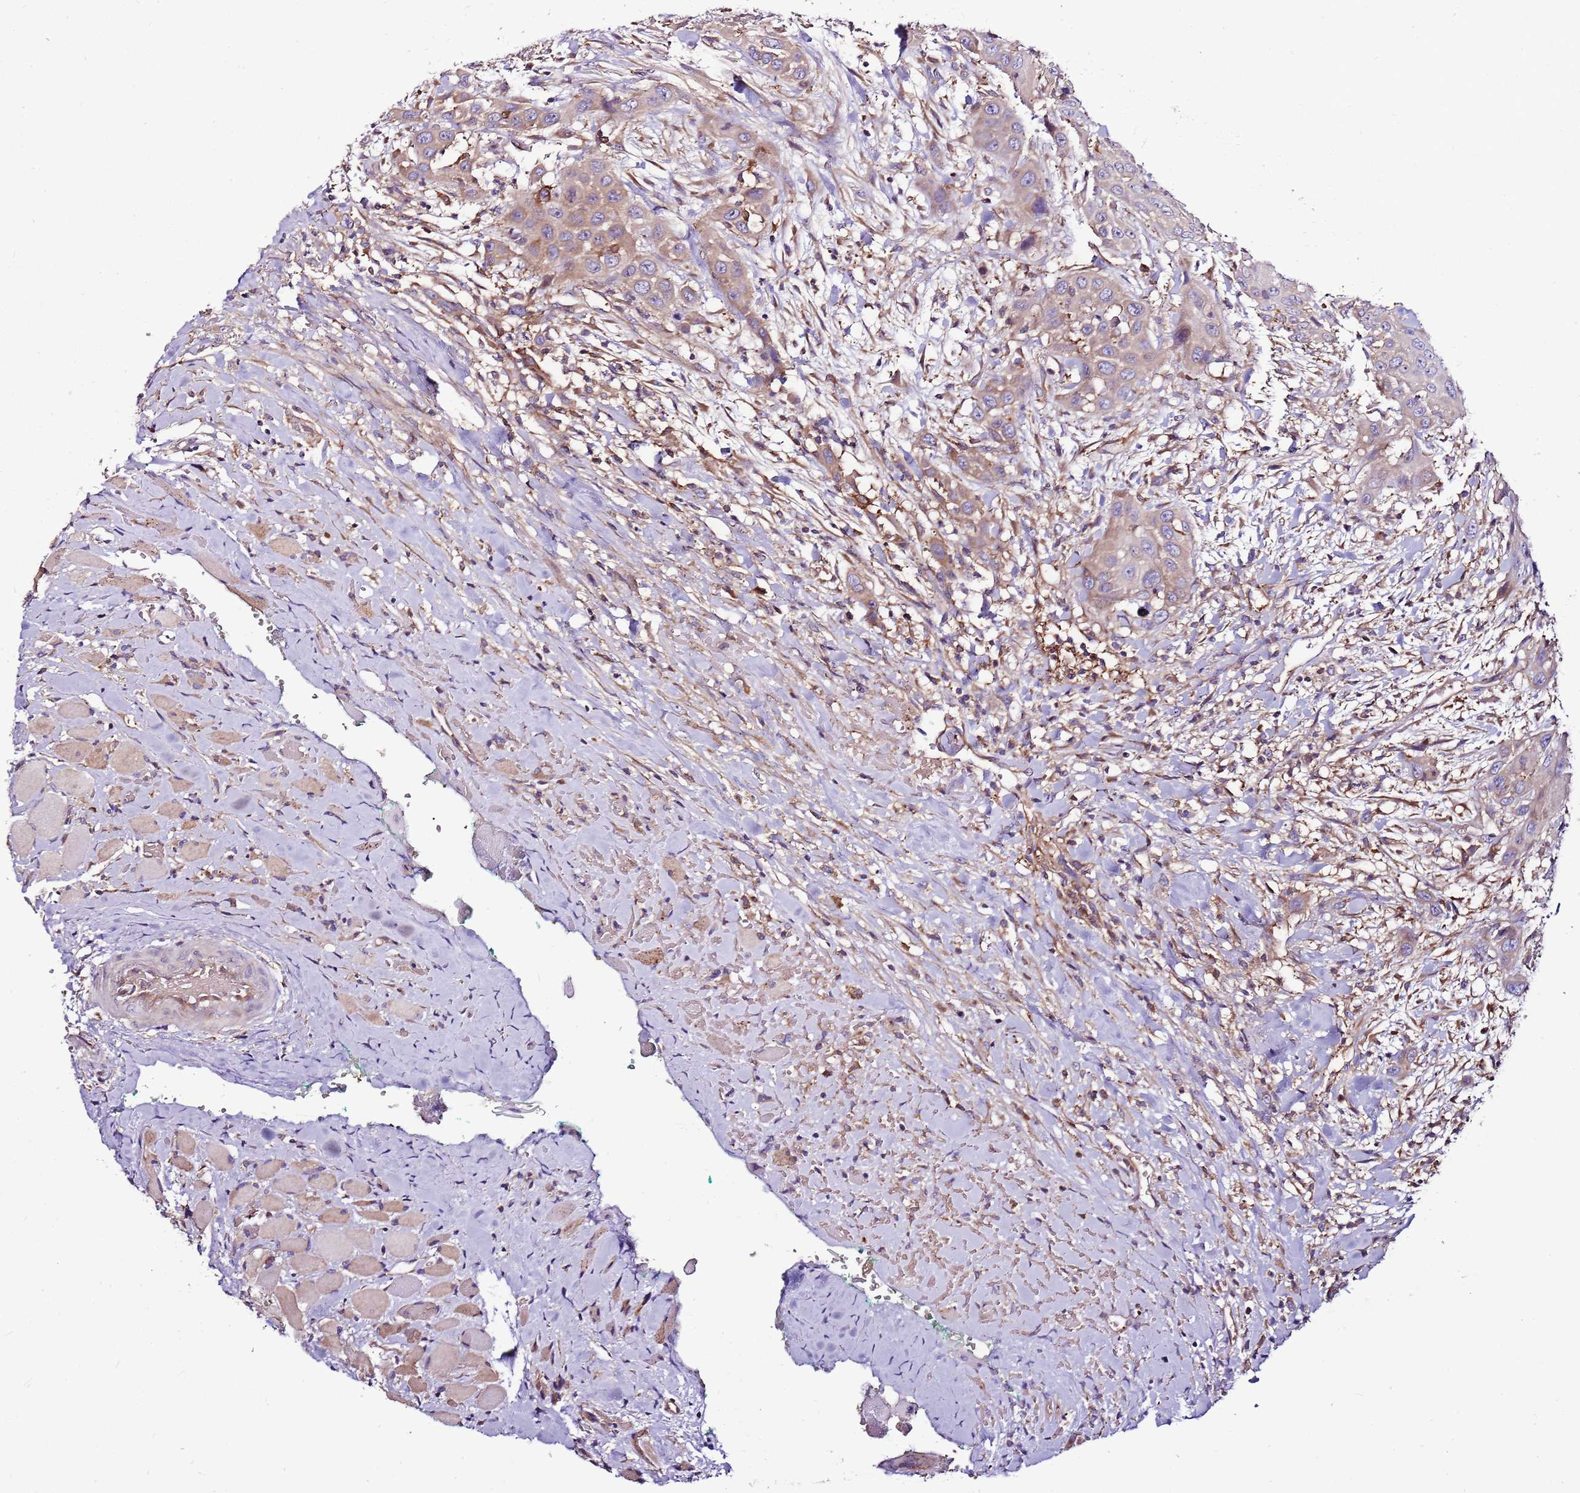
{"staining": {"intensity": "weak", "quantity": "25%-75%", "location": "cytoplasmic/membranous"}, "tissue": "head and neck cancer", "cell_type": "Tumor cells", "image_type": "cancer", "snomed": [{"axis": "morphology", "description": "Squamous cell carcinoma, NOS"}, {"axis": "topography", "description": "Head-Neck"}], "caption": "This is a photomicrograph of IHC staining of head and neck cancer (squamous cell carcinoma), which shows weak expression in the cytoplasmic/membranous of tumor cells.", "gene": "ATXN2L", "patient": {"sex": "male", "age": 81}}